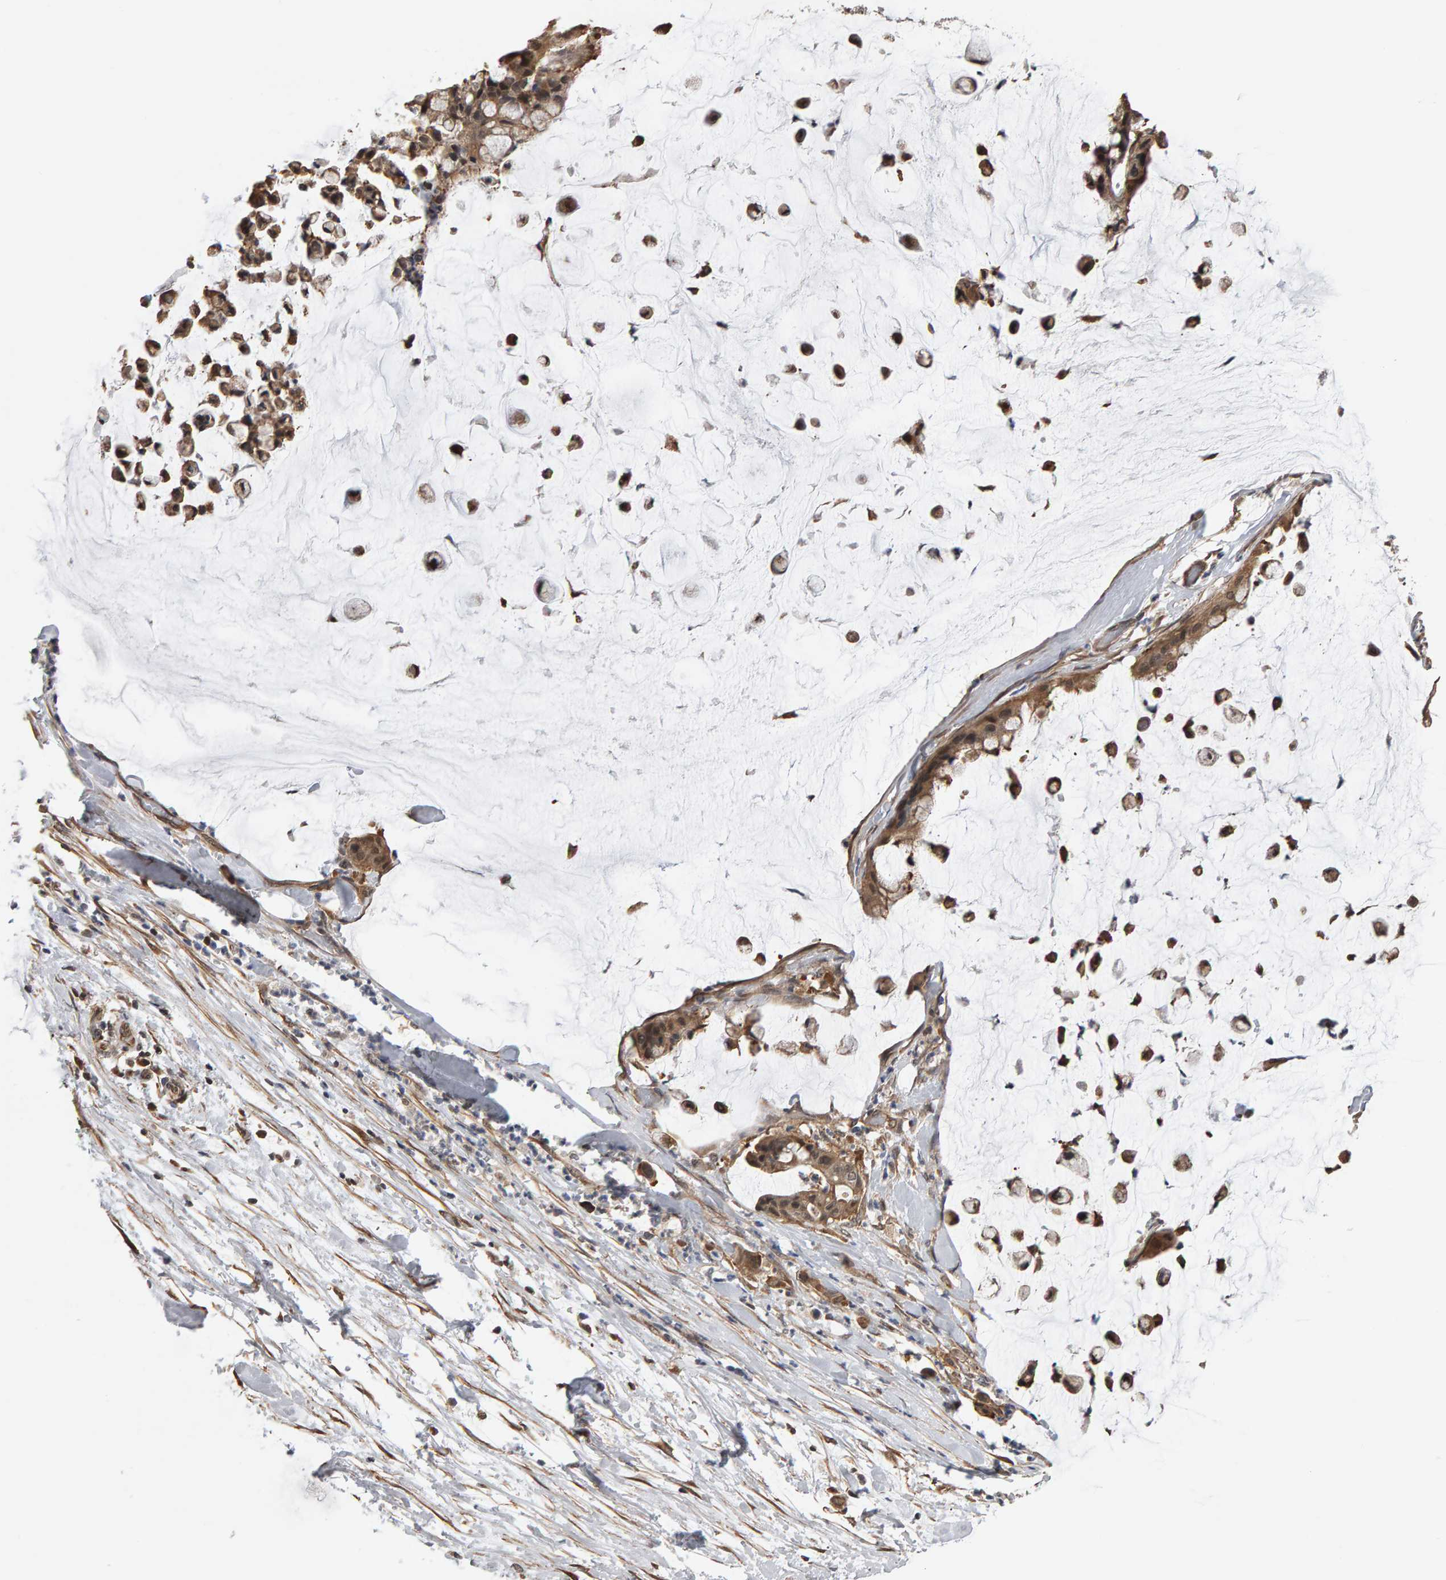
{"staining": {"intensity": "moderate", "quantity": ">75%", "location": "cytoplasmic/membranous"}, "tissue": "pancreatic cancer", "cell_type": "Tumor cells", "image_type": "cancer", "snomed": [{"axis": "morphology", "description": "Adenocarcinoma, NOS"}, {"axis": "topography", "description": "Pancreas"}], "caption": "The image displays staining of adenocarcinoma (pancreatic), revealing moderate cytoplasmic/membranous protein staining (brown color) within tumor cells.", "gene": "COASY", "patient": {"sex": "male", "age": 41}}